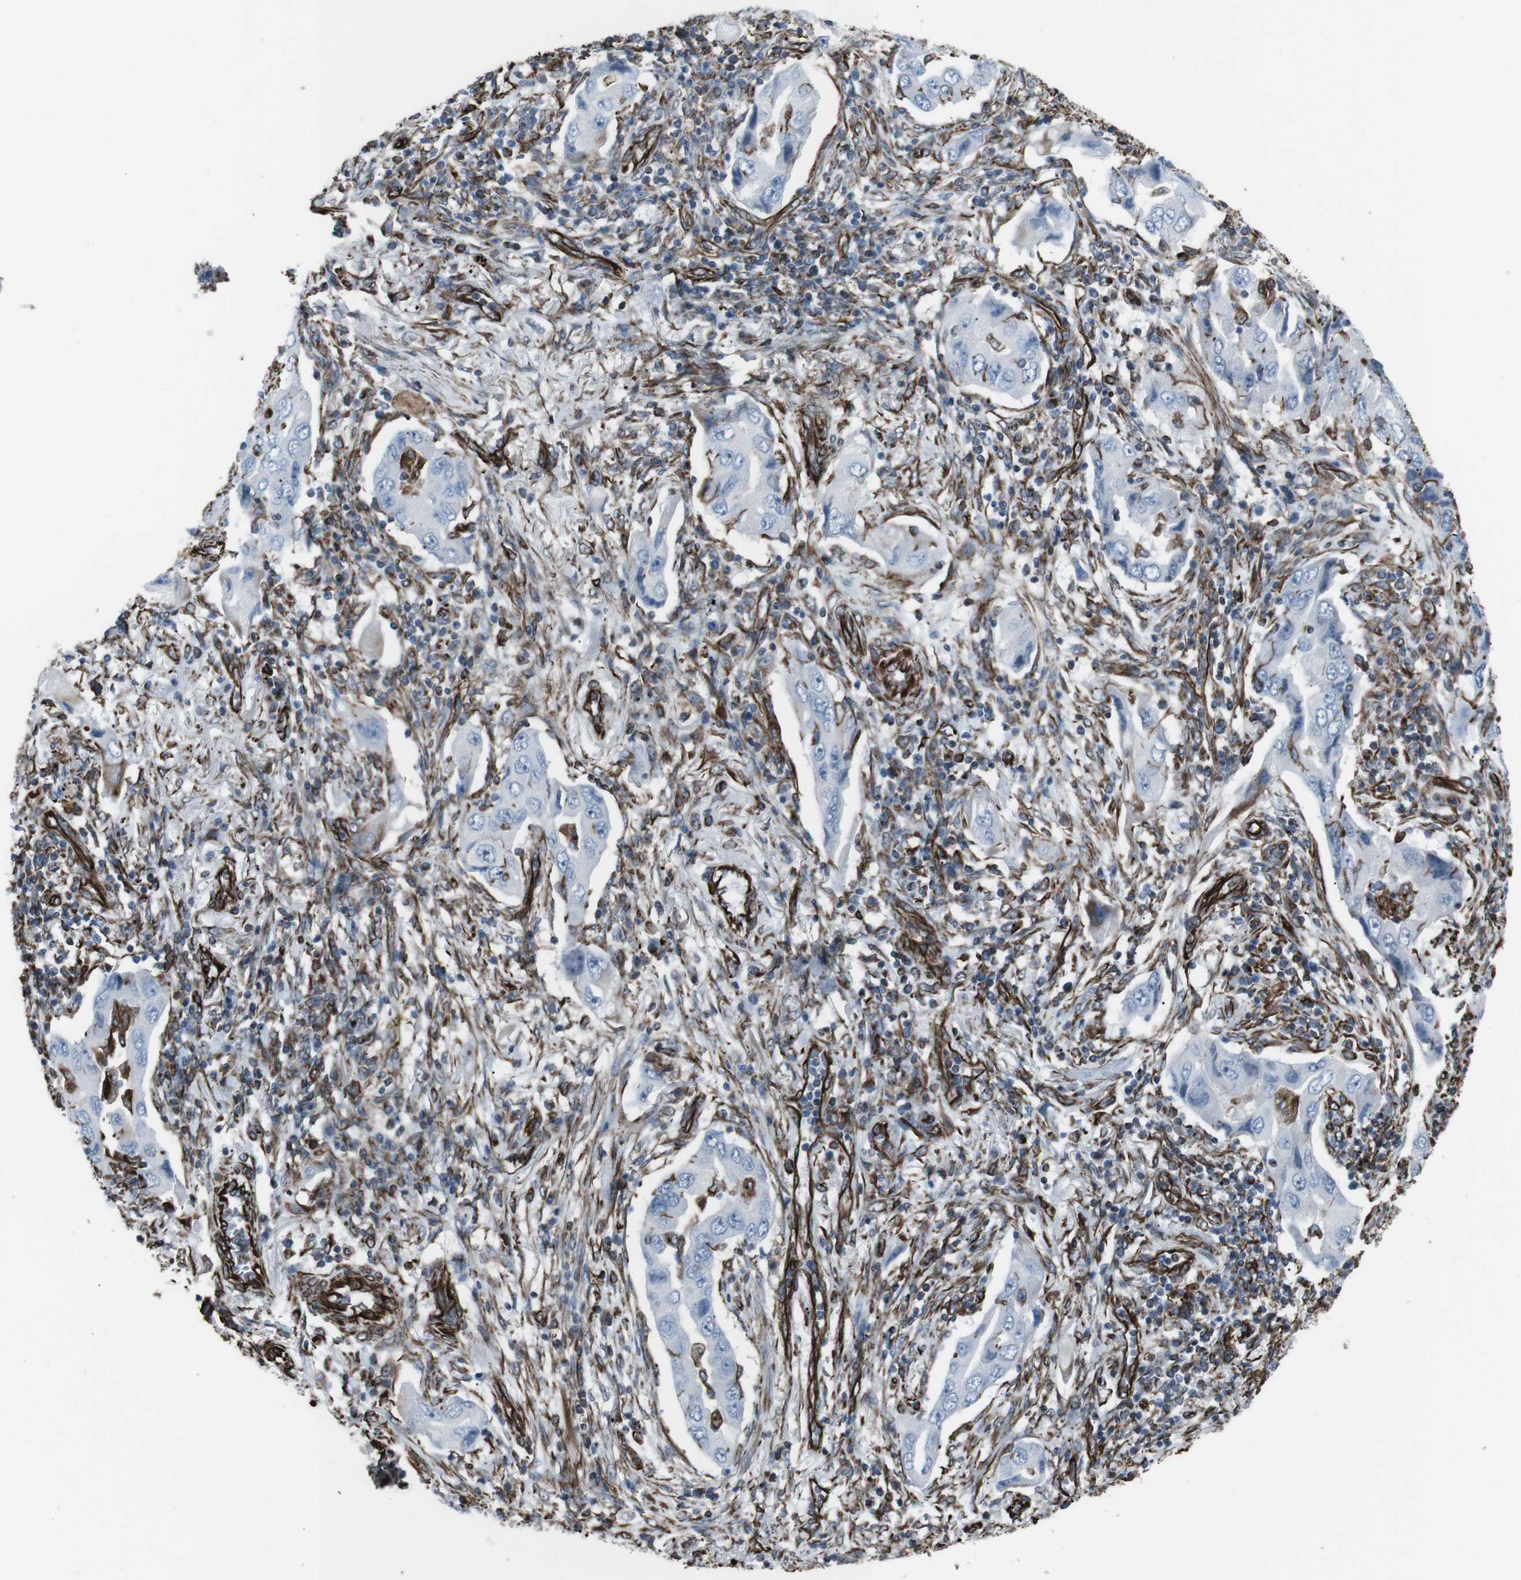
{"staining": {"intensity": "moderate", "quantity": "<25%", "location": "cytoplasmic/membranous"}, "tissue": "lung cancer", "cell_type": "Tumor cells", "image_type": "cancer", "snomed": [{"axis": "morphology", "description": "Adenocarcinoma, NOS"}, {"axis": "topography", "description": "Lung"}], "caption": "This is an image of immunohistochemistry (IHC) staining of lung adenocarcinoma, which shows moderate staining in the cytoplasmic/membranous of tumor cells.", "gene": "ZDHHC6", "patient": {"sex": "female", "age": 65}}